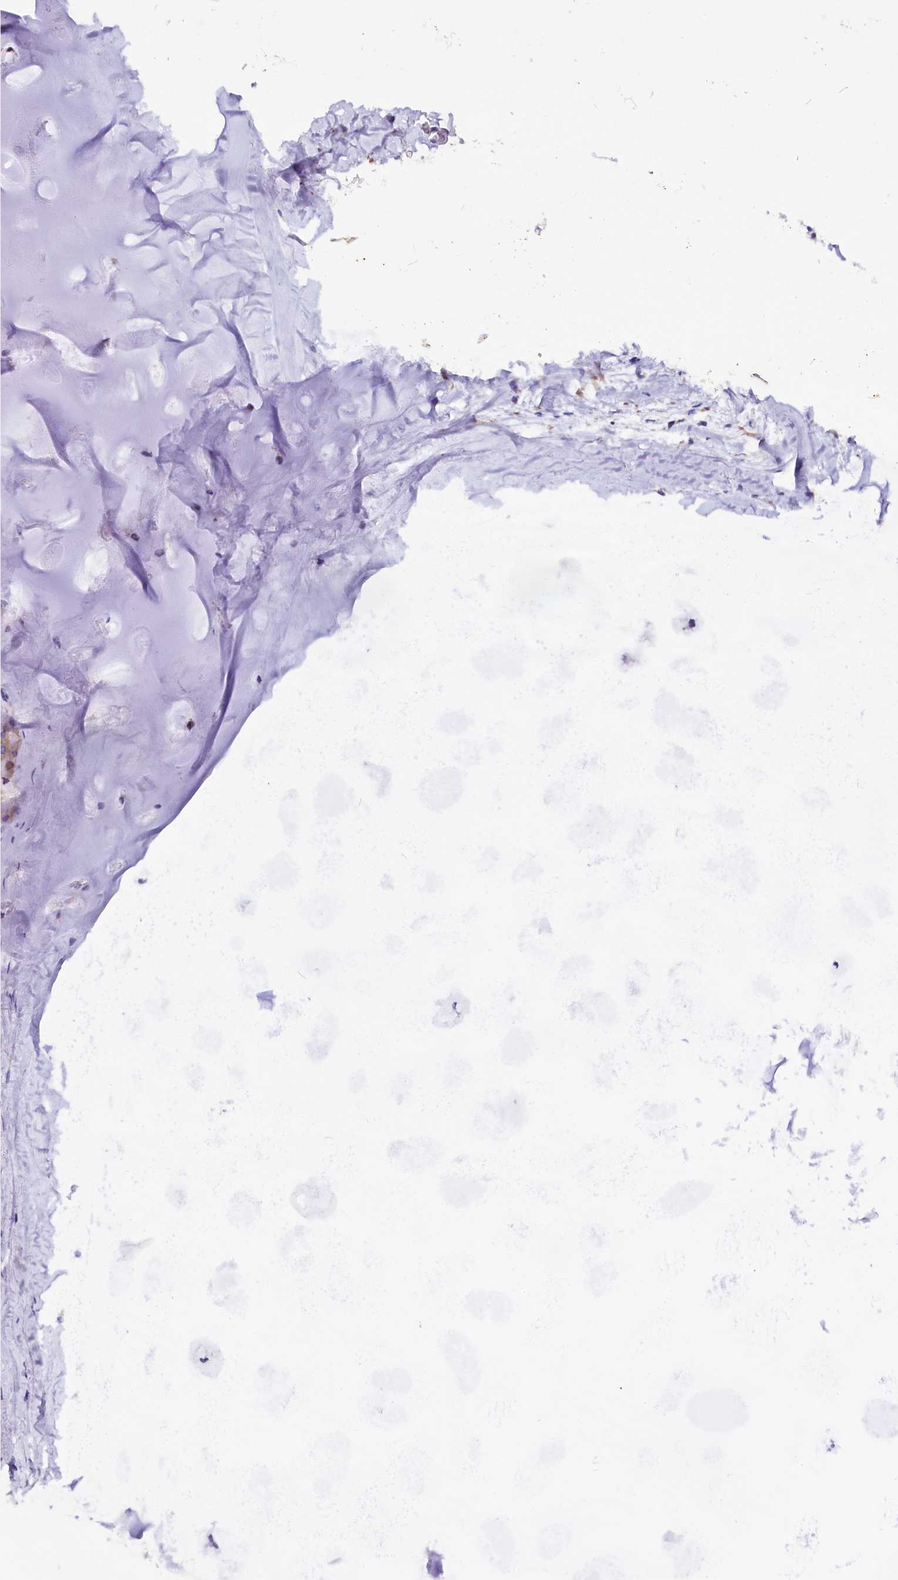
{"staining": {"intensity": "negative", "quantity": "none", "location": "none"}, "tissue": "adipose tissue", "cell_type": "Adipocytes", "image_type": "normal", "snomed": [{"axis": "morphology", "description": "Normal tissue, NOS"}, {"axis": "topography", "description": "Lymph node"}, {"axis": "topography", "description": "Cartilage tissue"}, {"axis": "topography", "description": "Bronchus"}], "caption": "The photomicrograph exhibits no significant staining in adipocytes of adipose tissue. (DAB (3,3'-diaminobenzidine) immunohistochemistry, high magnification).", "gene": "CEP170", "patient": {"sex": "male", "age": 63}}